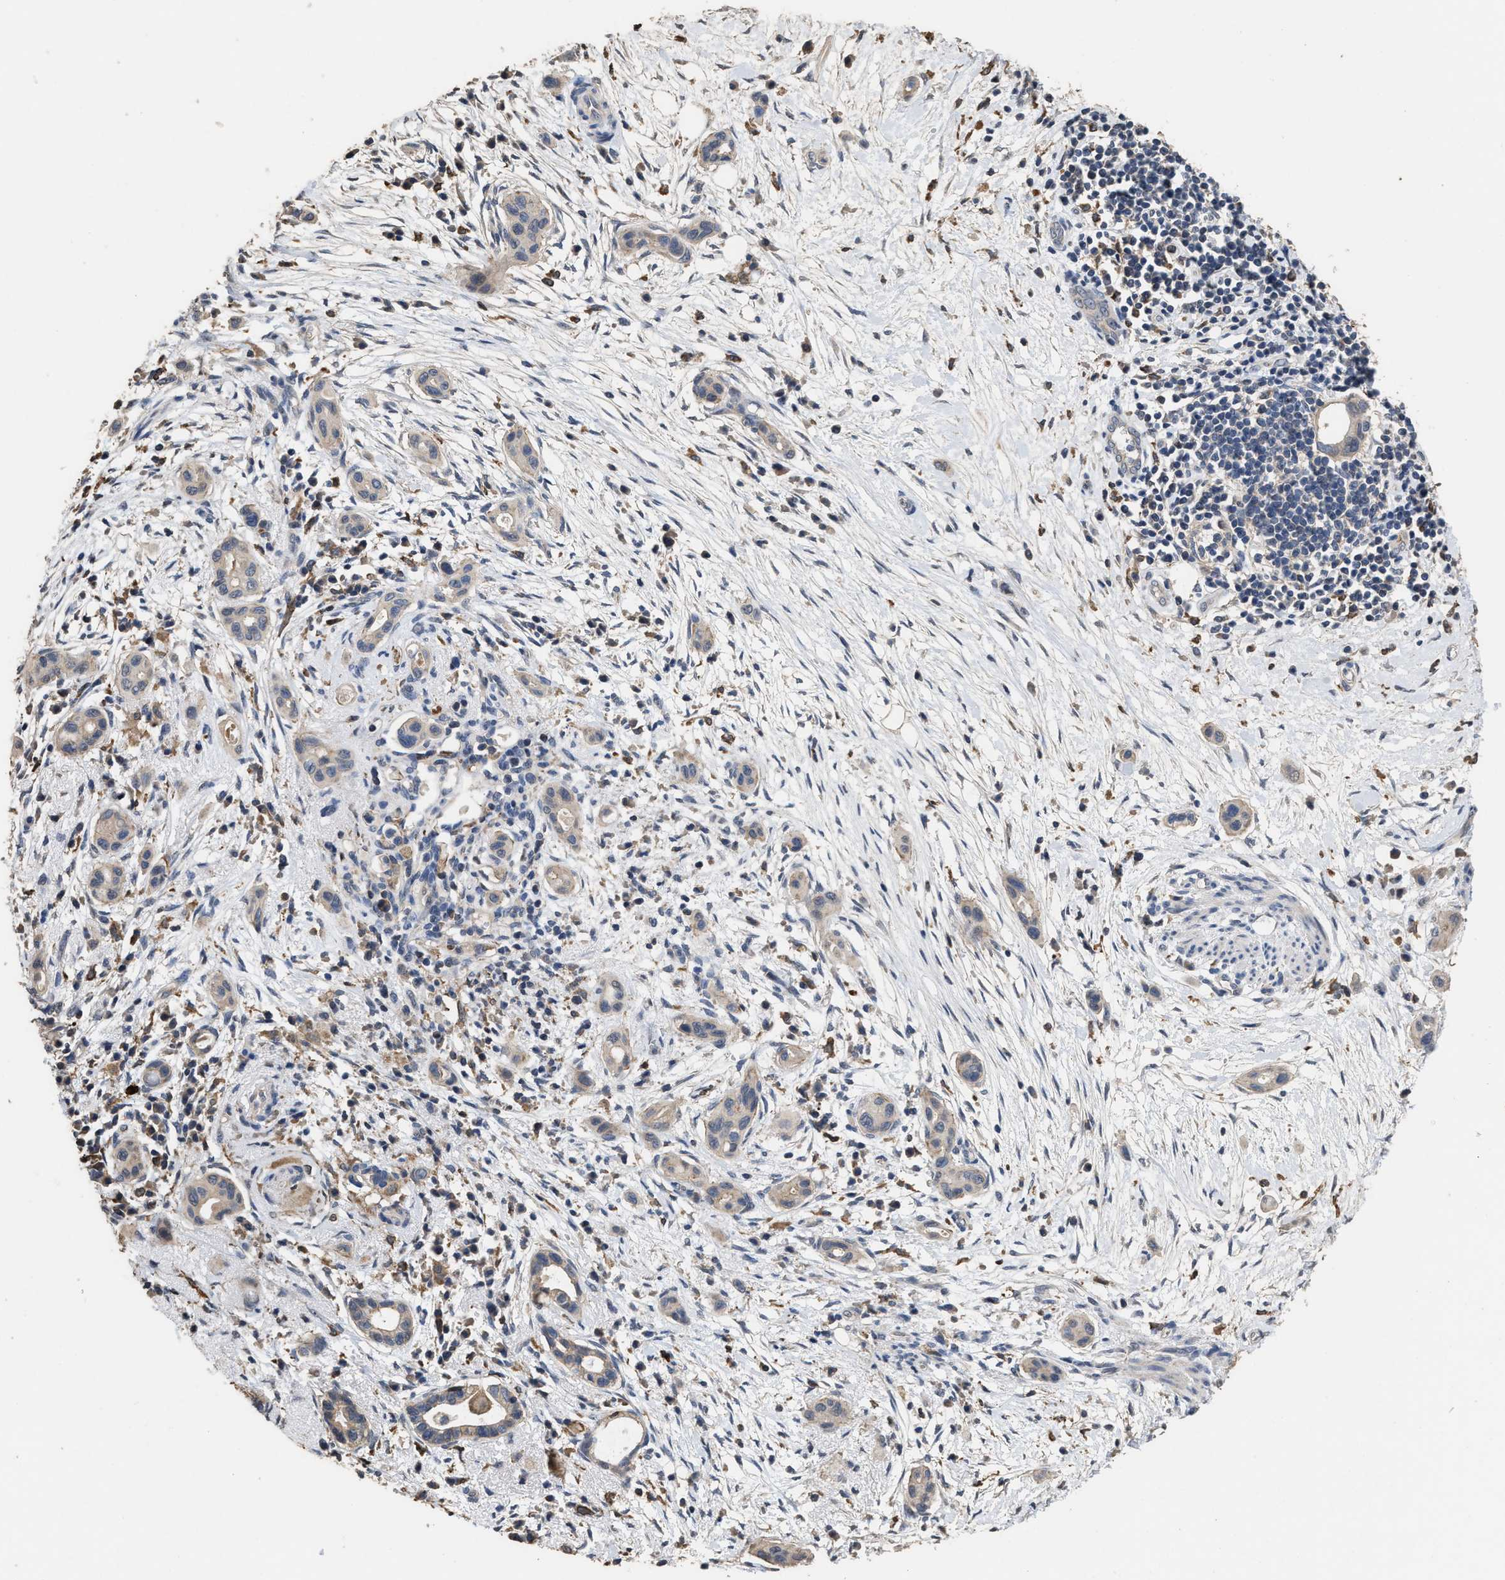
{"staining": {"intensity": "negative", "quantity": "none", "location": "none"}, "tissue": "pancreatic cancer", "cell_type": "Tumor cells", "image_type": "cancer", "snomed": [{"axis": "morphology", "description": "Adenocarcinoma, NOS"}, {"axis": "topography", "description": "Pancreas"}], "caption": "DAB (3,3'-diaminobenzidine) immunohistochemical staining of pancreatic cancer exhibits no significant positivity in tumor cells.", "gene": "TDRKH", "patient": {"sex": "male", "age": 59}}